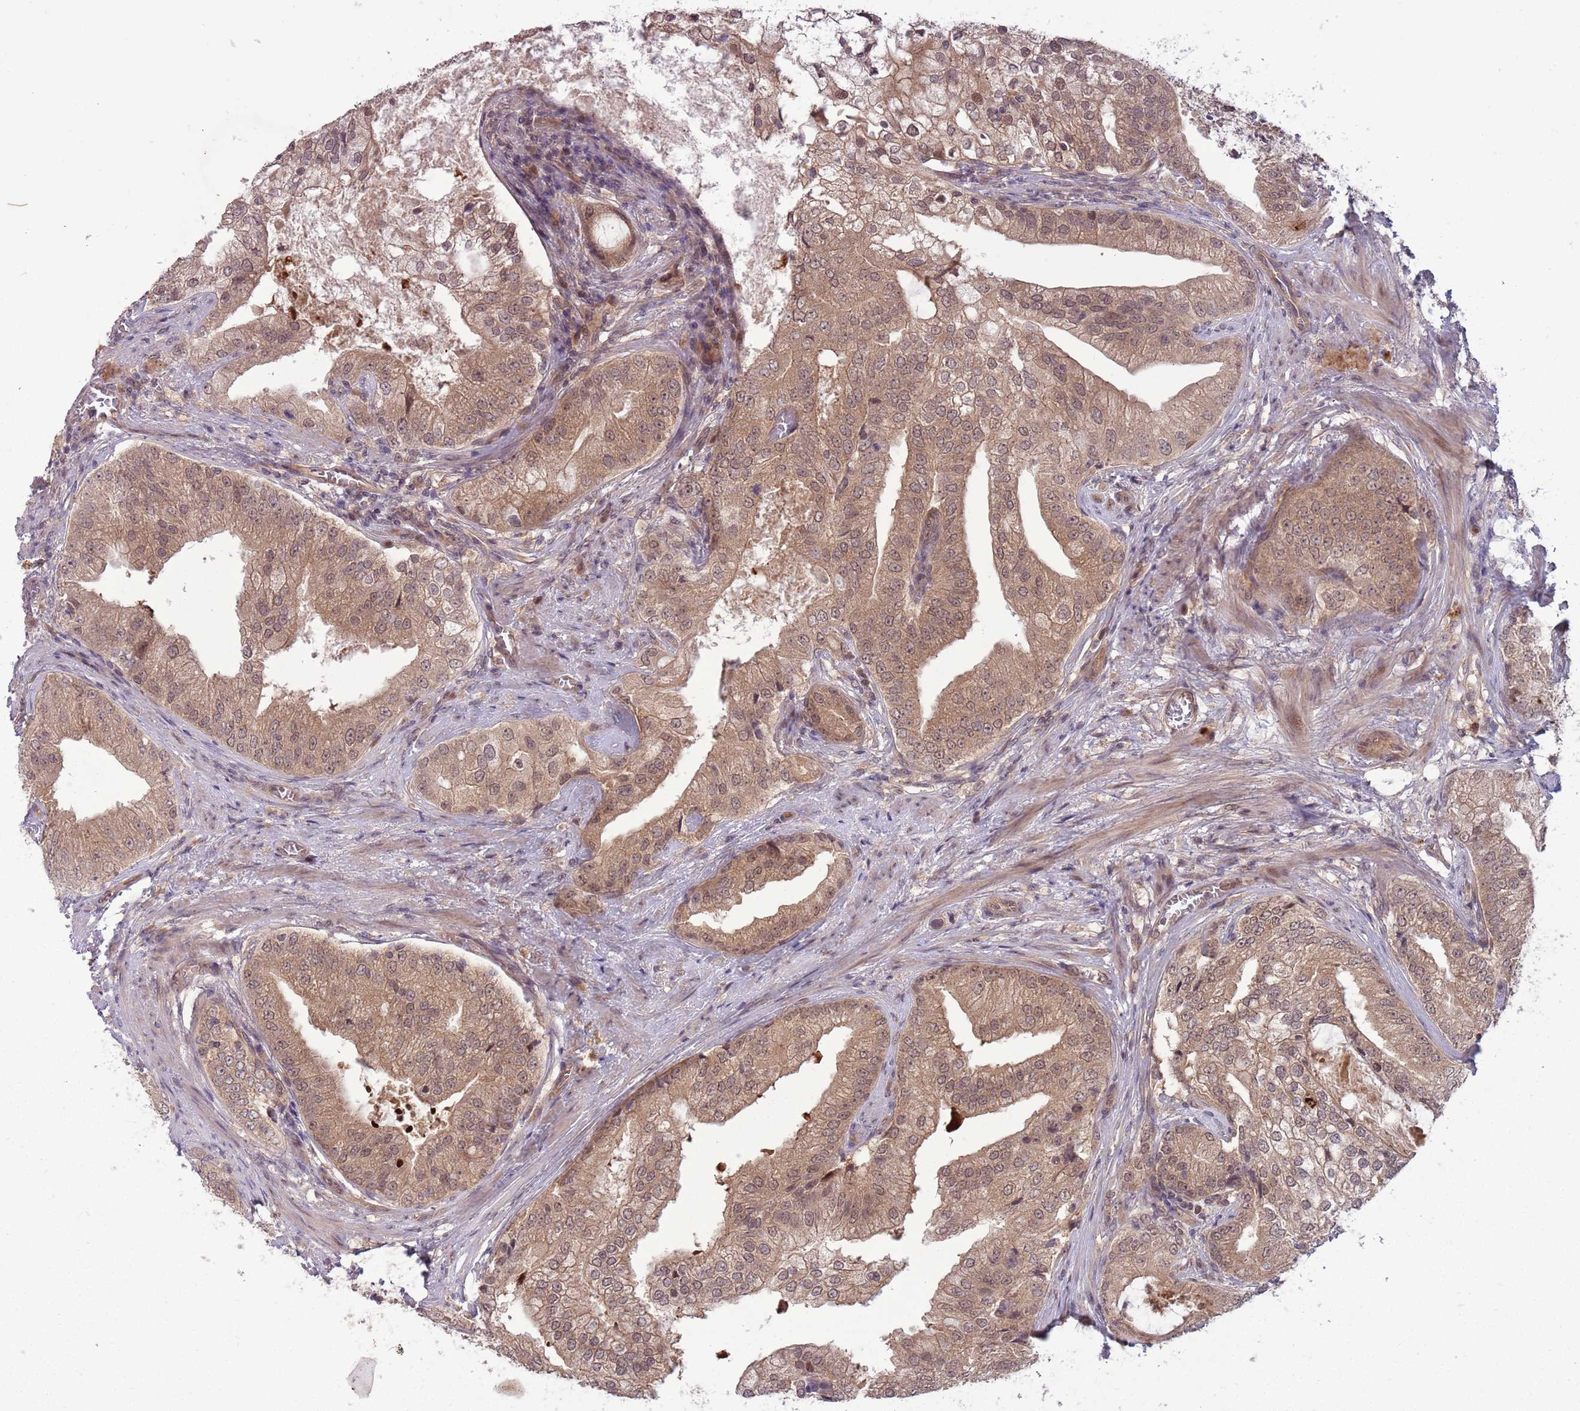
{"staining": {"intensity": "moderate", "quantity": ">75%", "location": "cytoplasmic/membranous"}, "tissue": "prostate cancer", "cell_type": "Tumor cells", "image_type": "cancer", "snomed": [{"axis": "morphology", "description": "Adenocarcinoma, High grade"}, {"axis": "topography", "description": "Prostate"}], "caption": "The immunohistochemical stain highlights moderate cytoplasmic/membranous positivity in tumor cells of prostate cancer (adenocarcinoma (high-grade)) tissue.", "gene": "ADAMTS3", "patient": {"sex": "male", "age": 70}}